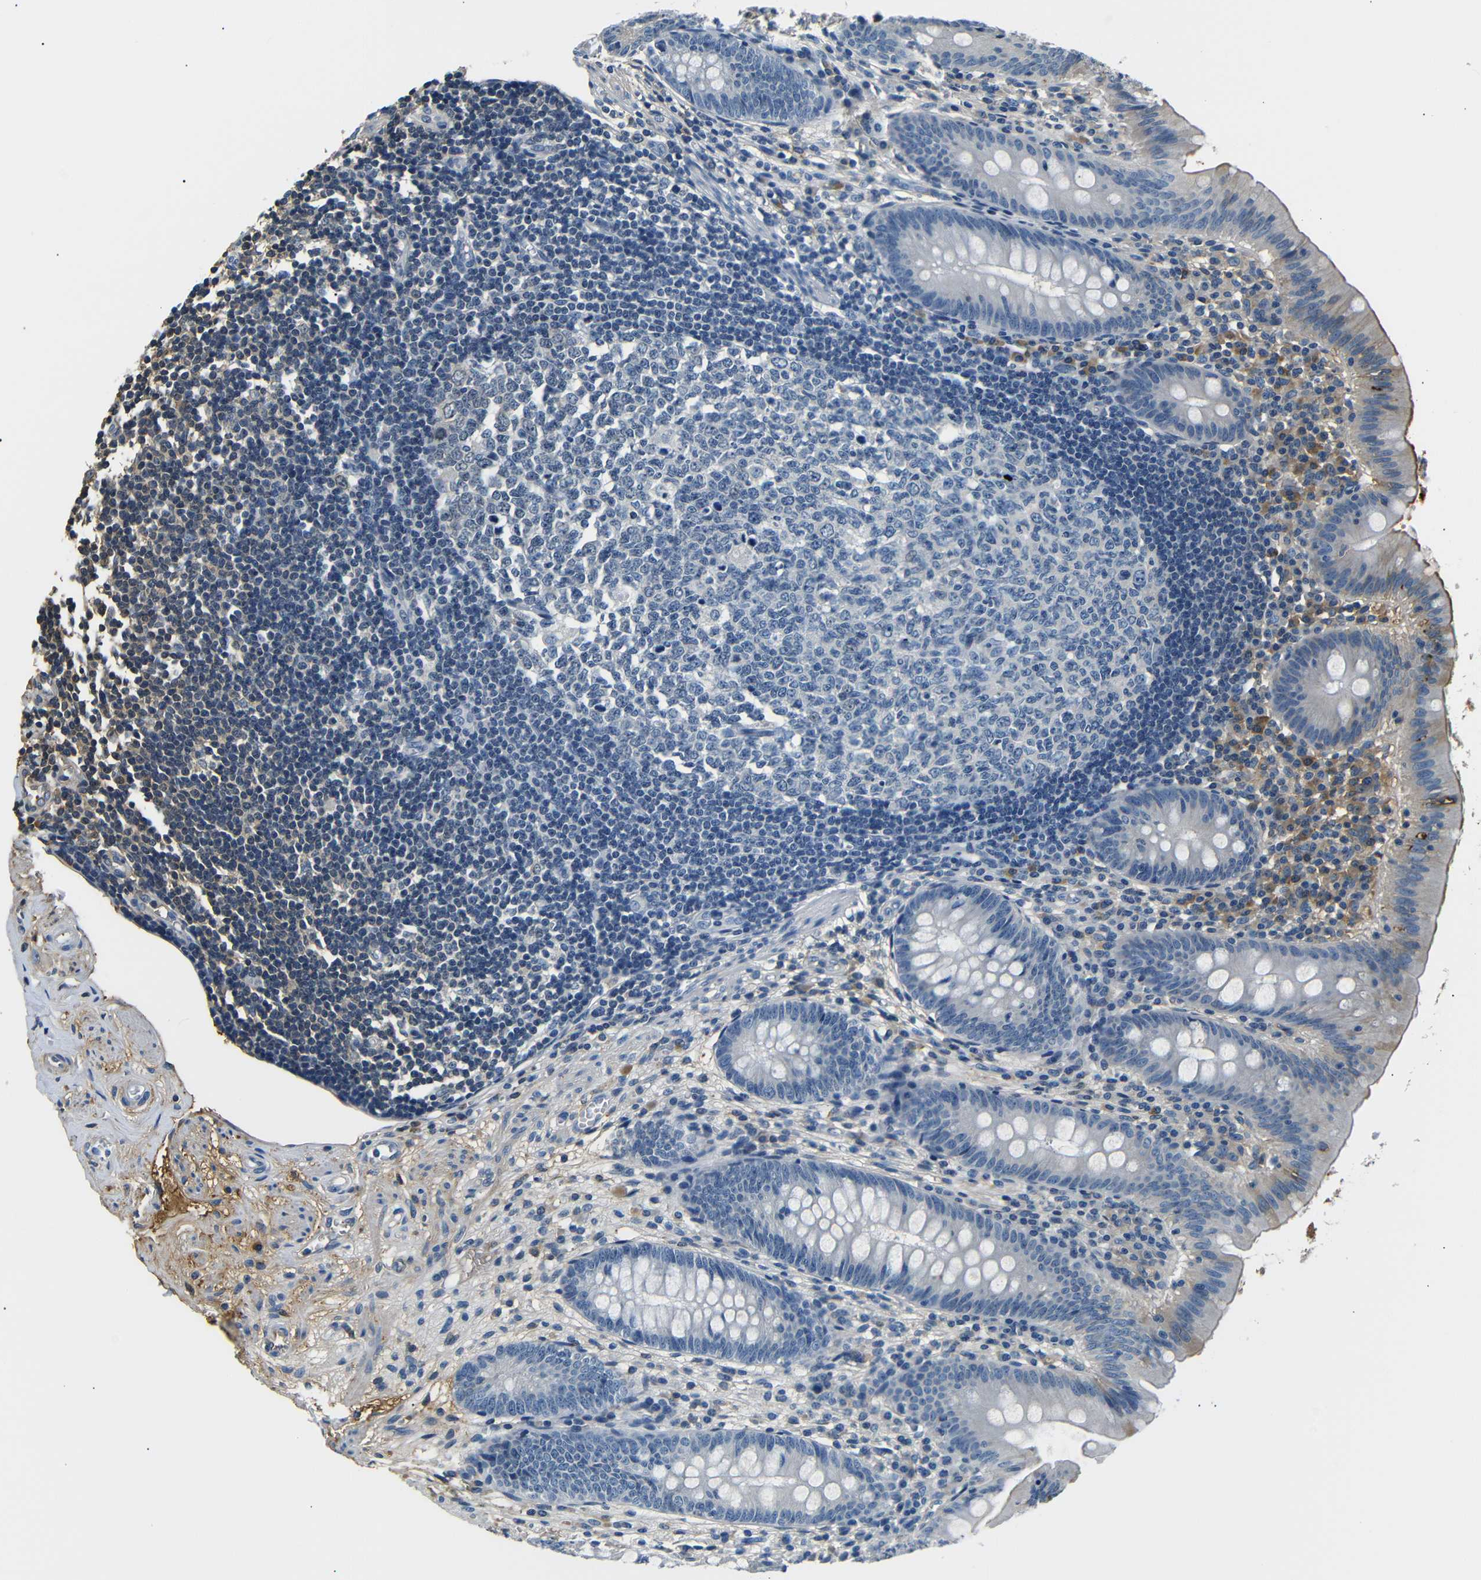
{"staining": {"intensity": "negative", "quantity": "none", "location": "none"}, "tissue": "appendix", "cell_type": "Glandular cells", "image_type": "normal", "snomed": [{"axis": "morphology", "description": "Normal tissue, NOS"}, {"axis": "topography", "description": "Appendix"}], "caption": "IHC micrograph of normal appendix stained for a protein (brown), which demonstrates no staining in glandular cells.", "gene": "LHCGR", "patient": {"sex": "male", "age": 56}}